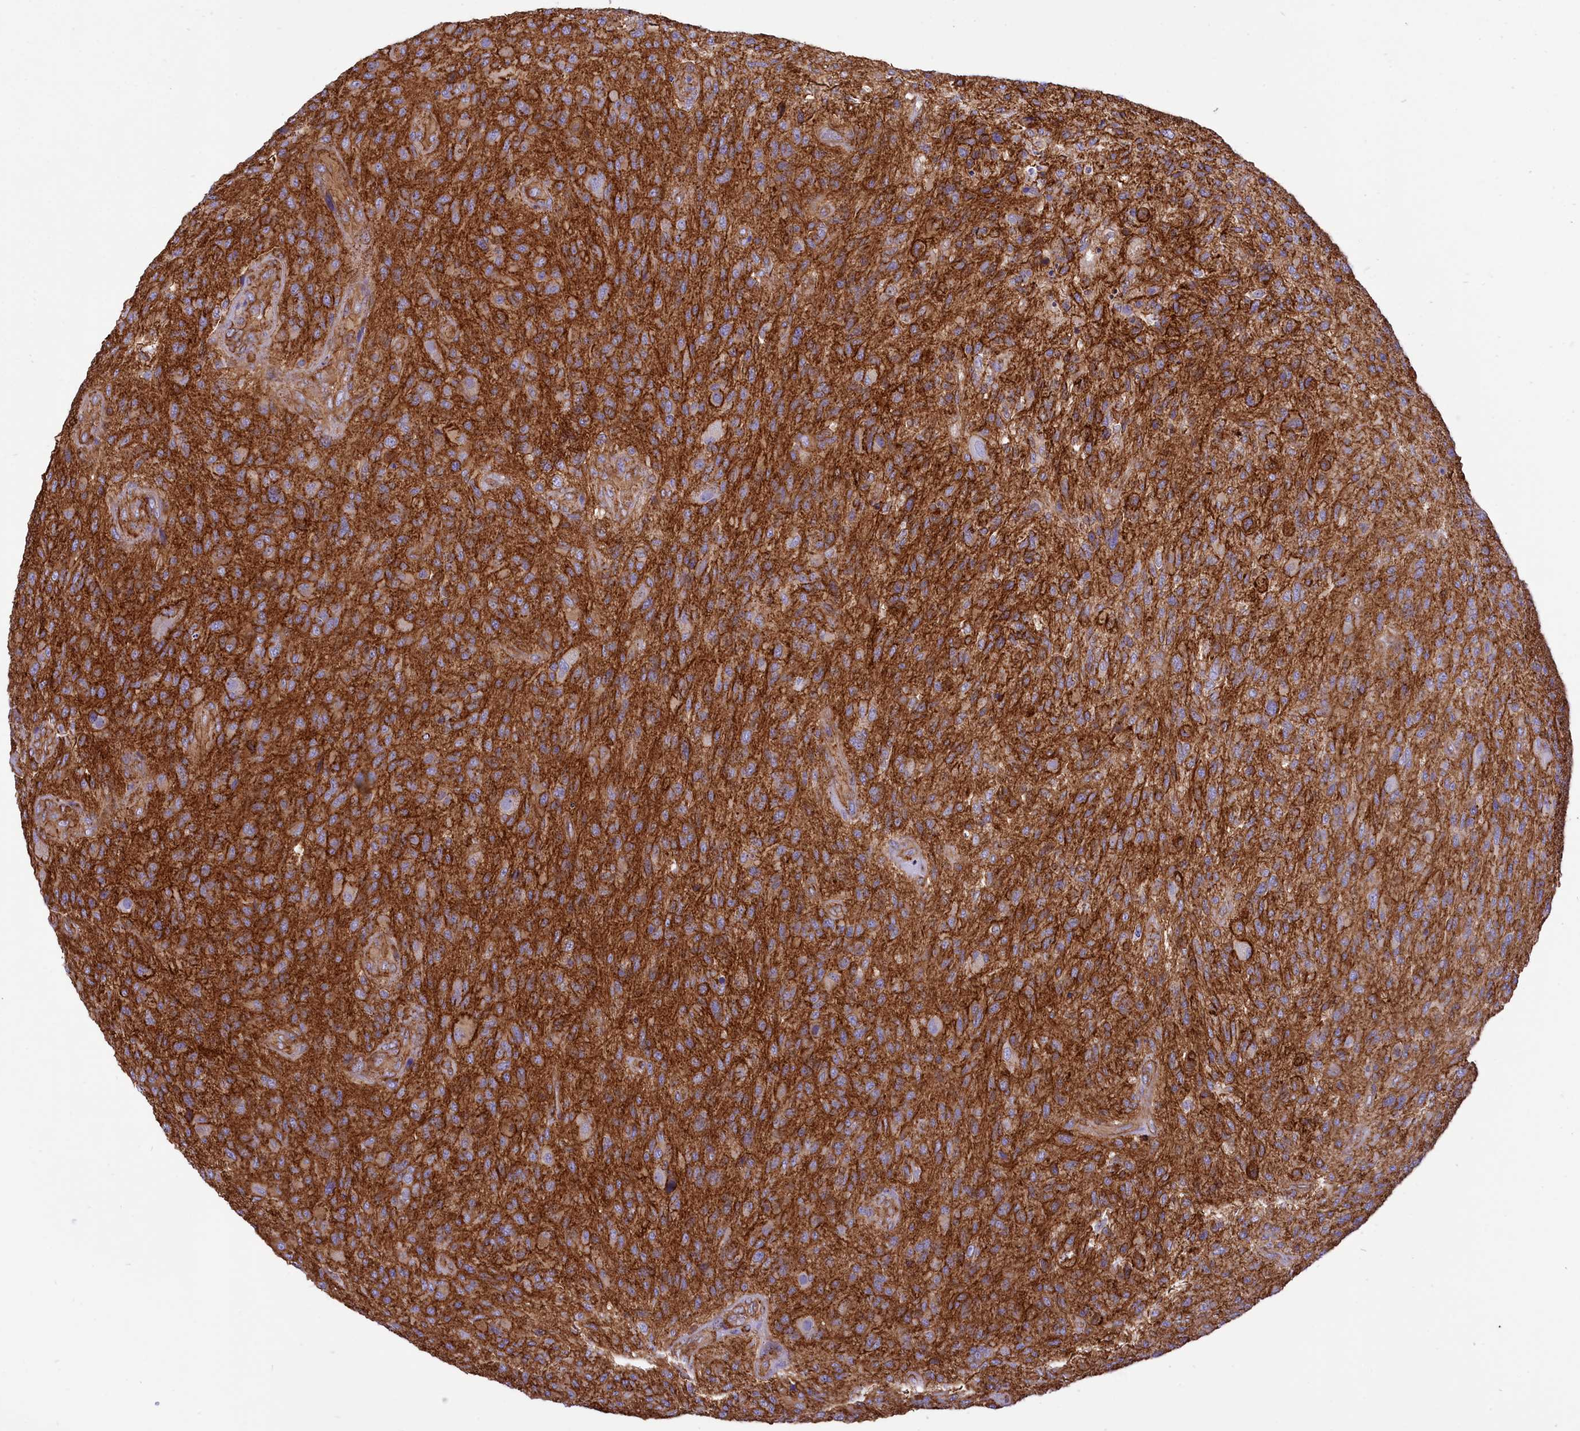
{"staining": {"intensity": "negative", "quantity": "none", "location": "none"}, "tissue": "glioma", "cell_type": "Tumor cells", "image_type": "cancer", "snomed": [{"axis": "morphology", "description": "Glioma, malignant, High grade"}, {"axis": "topography", "description": "Brain"}], "caption": "Tumor cells are negative for protein expression in human glioma.", "gene": "SEPTIN9", "patient": {"sex": "male", "age": 47}}